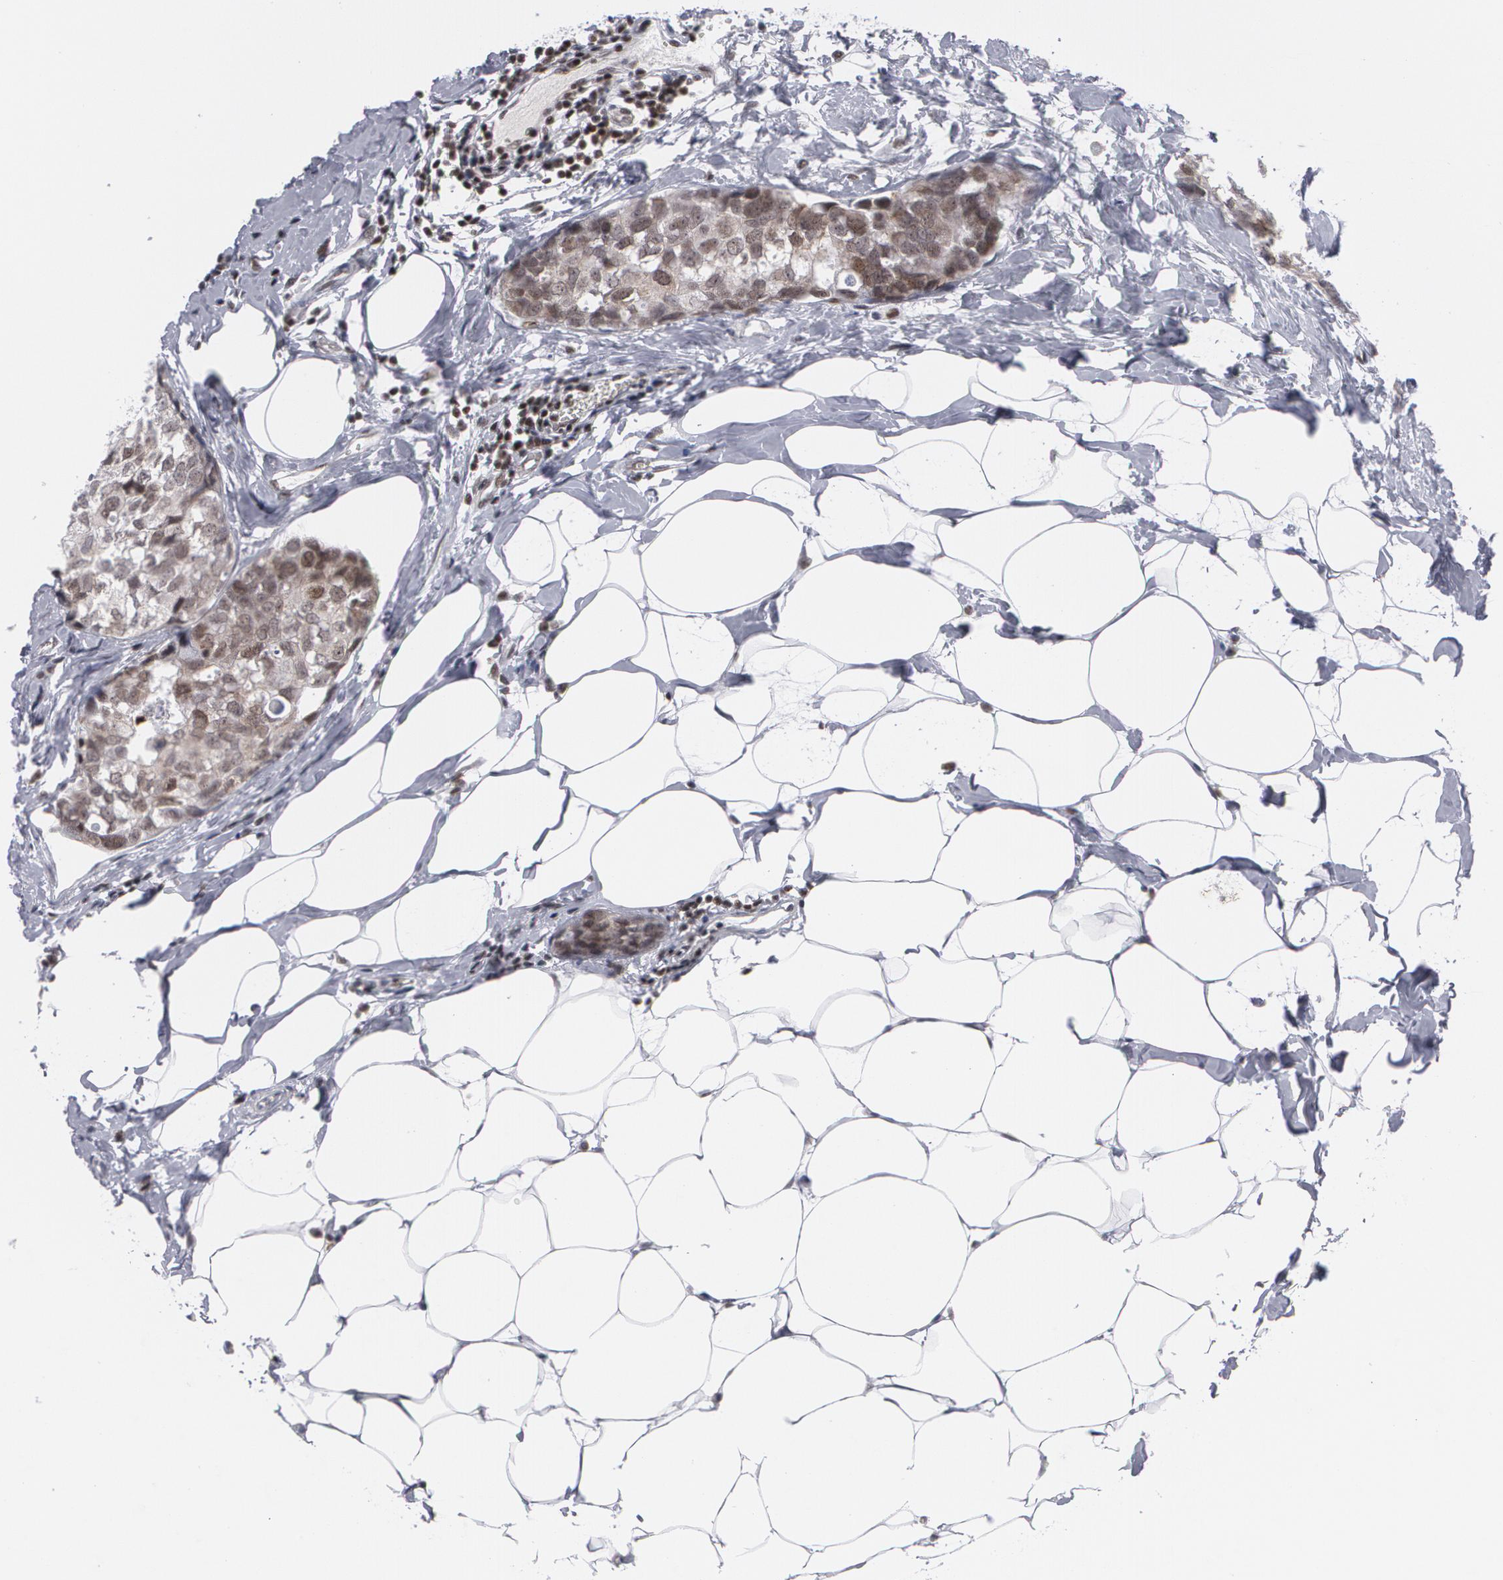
{"staining": {"intensity": "moderate", "quantity": ">75%", "location": "cytoplasmic/membranous,nuclear"}, "tissue": "breast cancer", "cell_type": "Tumor cells", "image_type": "cancer", "snomed": [{"axis": "morphology", "description": "Normal tissue, NOS"}, {"axis": "morphology", "description": "Duct carcinoma"}, {"axis": "topography", "description": "Breast"}], "caption": "IHC image of neoplastic tissue: human breast cancer (infiltrating ductal carcinoma) stained using immunohistochemistry shows medium levels of moderate protein expression localized specifically in the cytoplasmic/membranous and nuclear of tumor cells, appearing as a cytoplasmic/membranous and nuclear brown color.", "gene": "MCL1", "patient": {"sex": "female", "age": 50}}